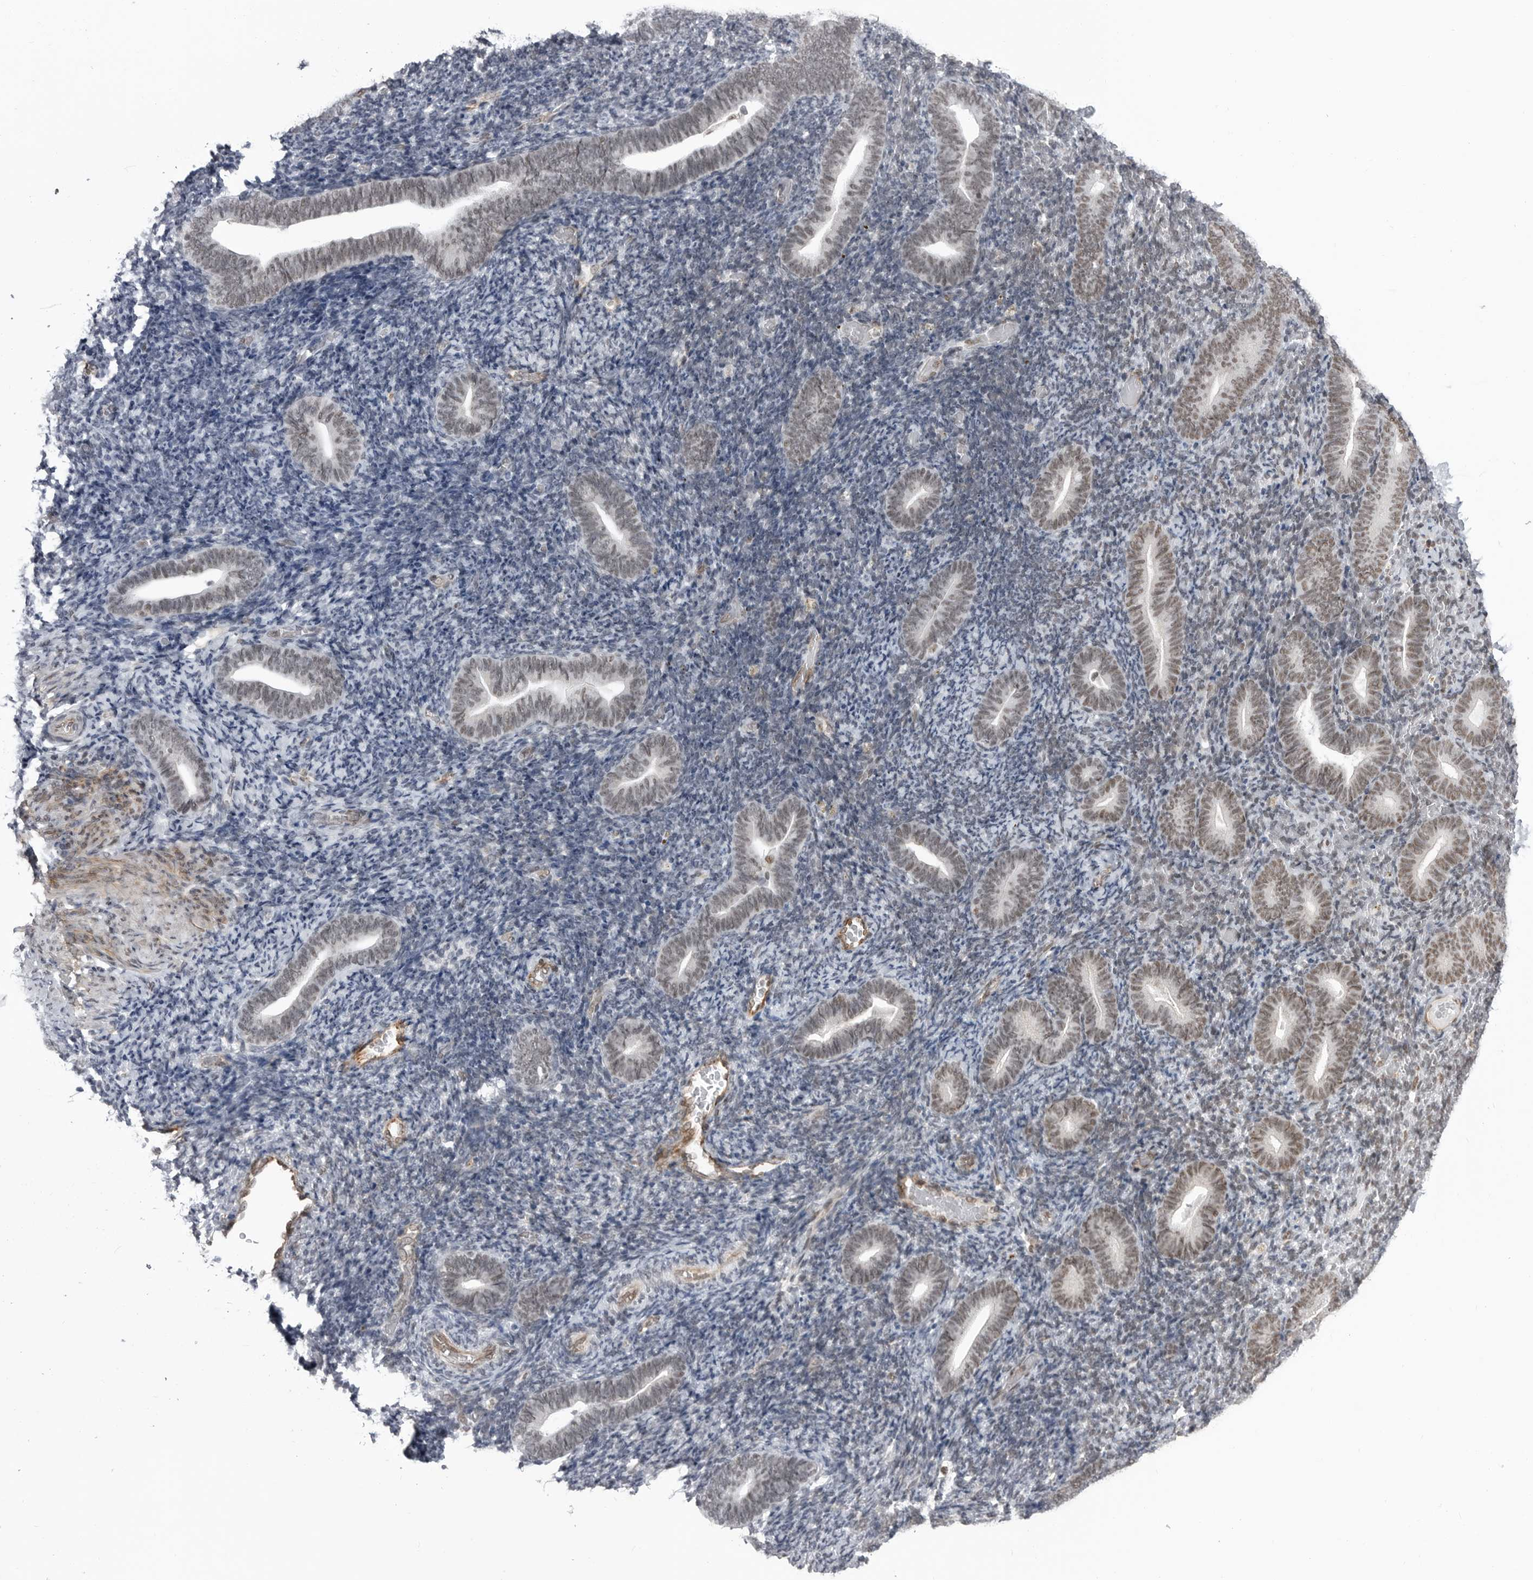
{"staining": {"intensity": "moderate", "quantity": "<25%", "location": "nuclear"}, "tissue": "endometrium", "cell_type": "Cells in endometrial stroma", "image_type": "normal", "snomed": [{"axis": "morphology", "description": "Normal tissue, NOS"}, {"axis": "topography", "description": "Endometrium"}], "caption": "An IHC micrograph of normal tissue is shown. Protein staining in brown labels moderate nuclear positivity in endometrium within cells in endometrial stroma. Using DAB (brown) and hematoxylin (blue) stains, captured at high magnification using brightfield microscopy.", "gene": "RNF26", "patient": {"sex": "female", "age": 51}}